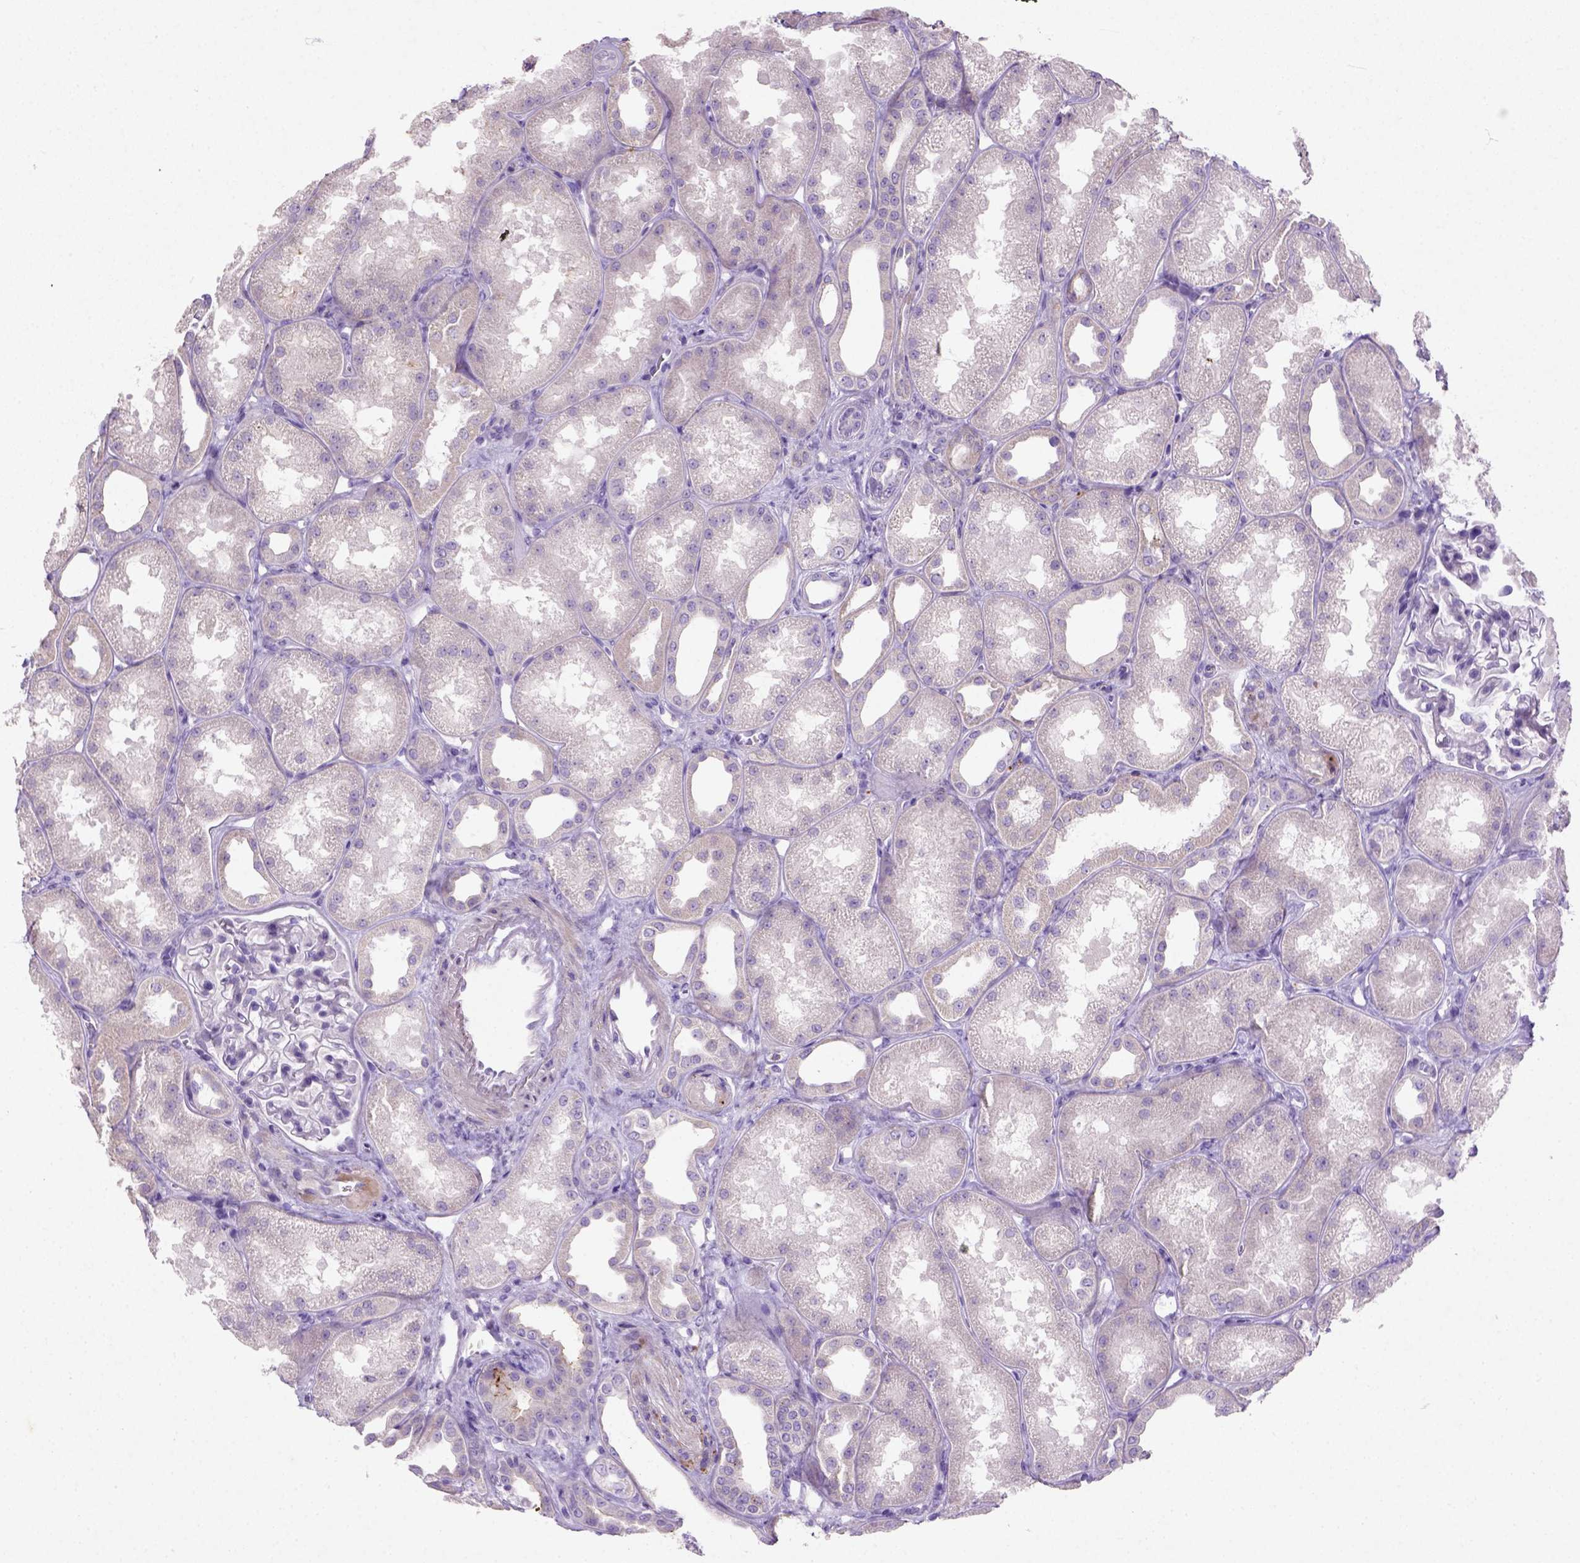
{"staining": {"intensity": "moderate", "quantity": "<25%", "location": "cytoplasmic/membranous"}, "tissue": "kidney", "cell_type": "Cells in glomeruli", "image_type": "normal", "snomed": [{"axis": "morphology", "description": "Normal tissue, NOS"}, {"axis": "topography", "description": "Kidney"}], "caption": "Kidney stained for a protein reveals moderate cytoplasmic/membranous positivity in cells in glomeruli. (Brightfield microscopy of DAB IHC at high magnification).", "gene": "NUDT2", "patient": {"sex": "male", "age": 61}}